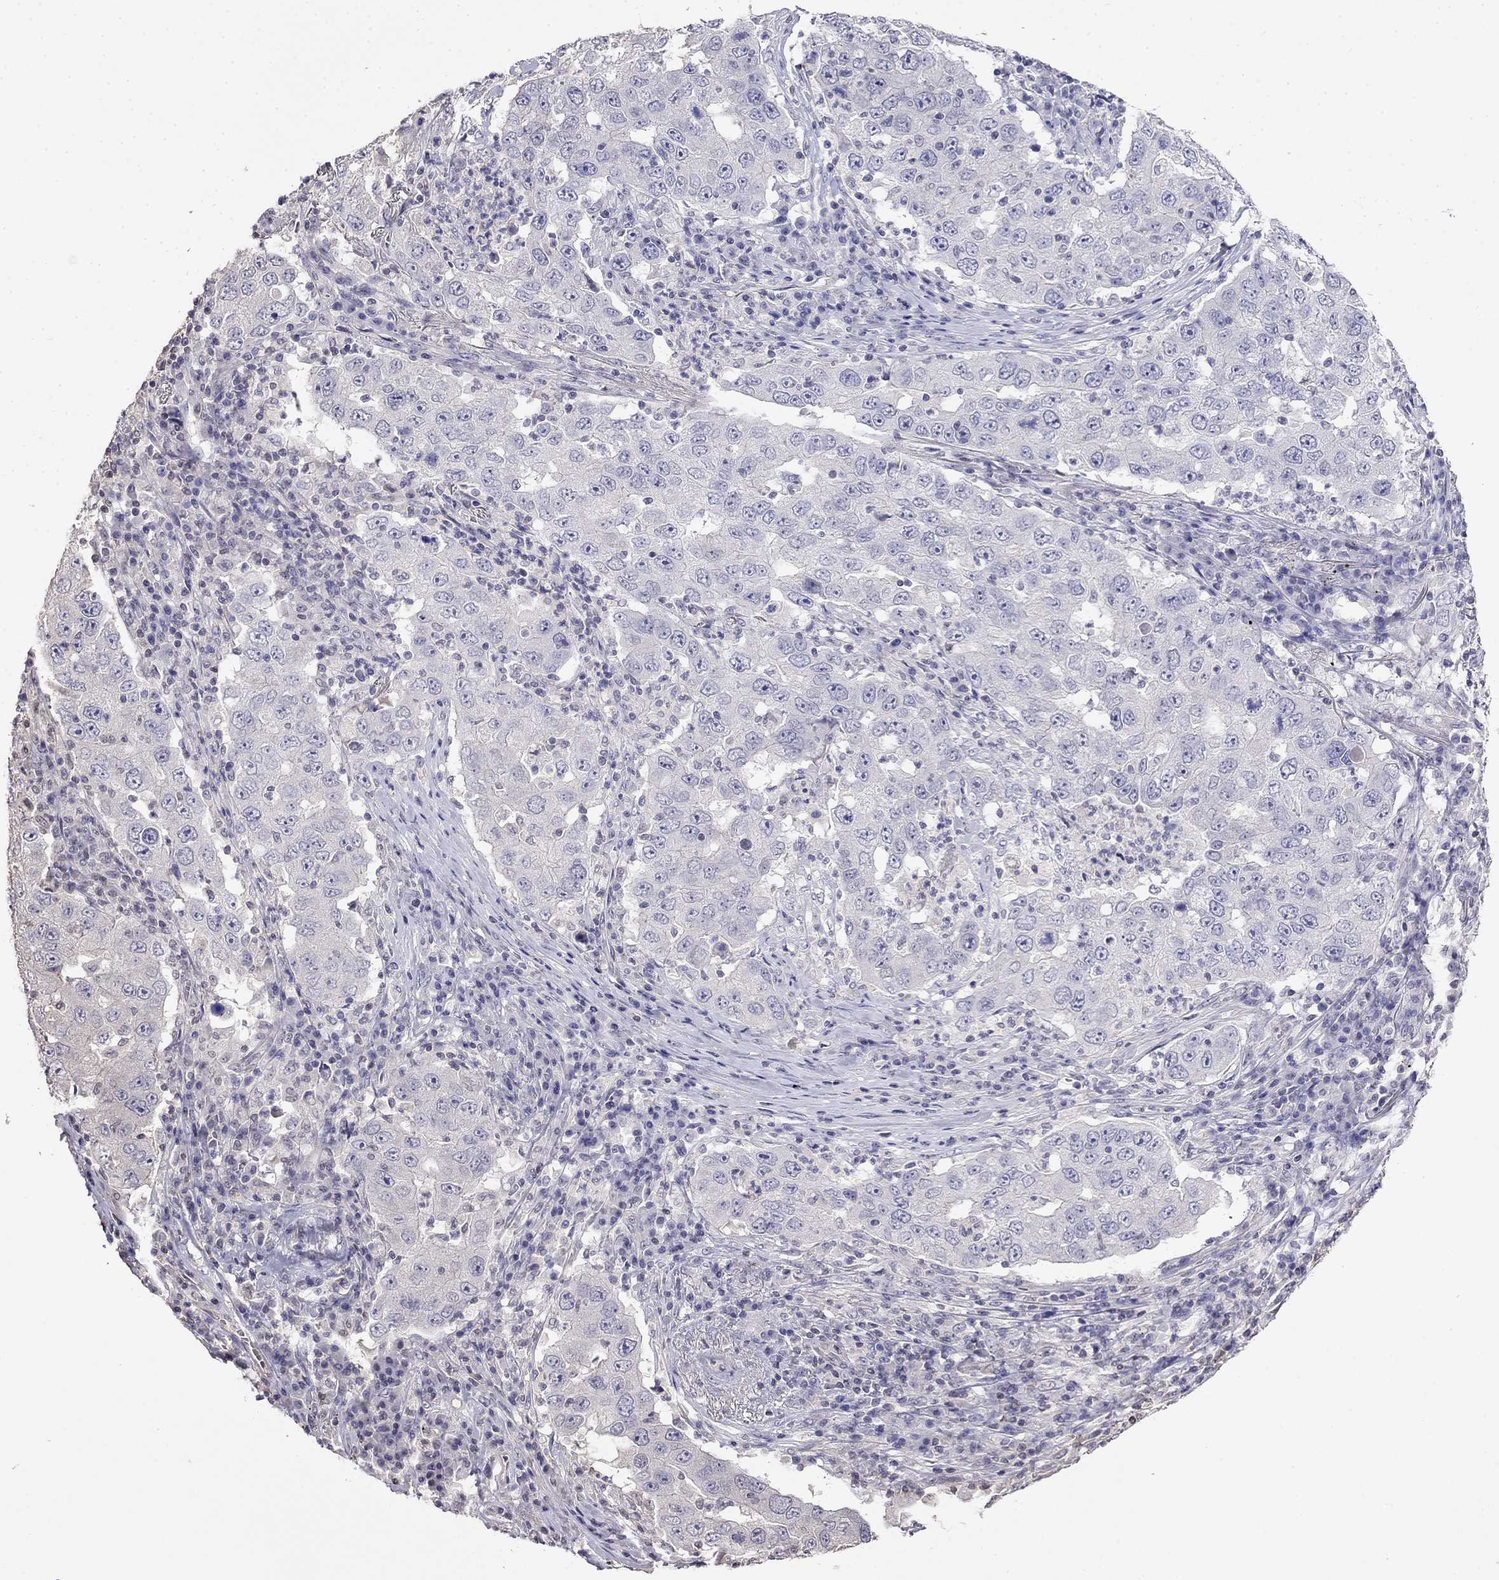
{"staining": {"intensity": "negative", "quantity": "none", "location": "none"}, "tissue": "lung cancer", "cell_type": "Tumor cells", "image_type": "cancer", "snomed": [{"axis": "morphology", "description": "Adenocarcinoma, NOS"}, {"axis": "topography", "description": "Lung"}], "caption": "DAB immunohistochemical staining of lung cancer displays no significant positivity in tumor cells. (Stains: DAB immunohistochemistry (IHC) with hematoxylin counter stain, Microscopy: brightfield microscopy at high magnification).", "gene": "GUCA1B", "patient": {"sex": "male", "age": 73}}